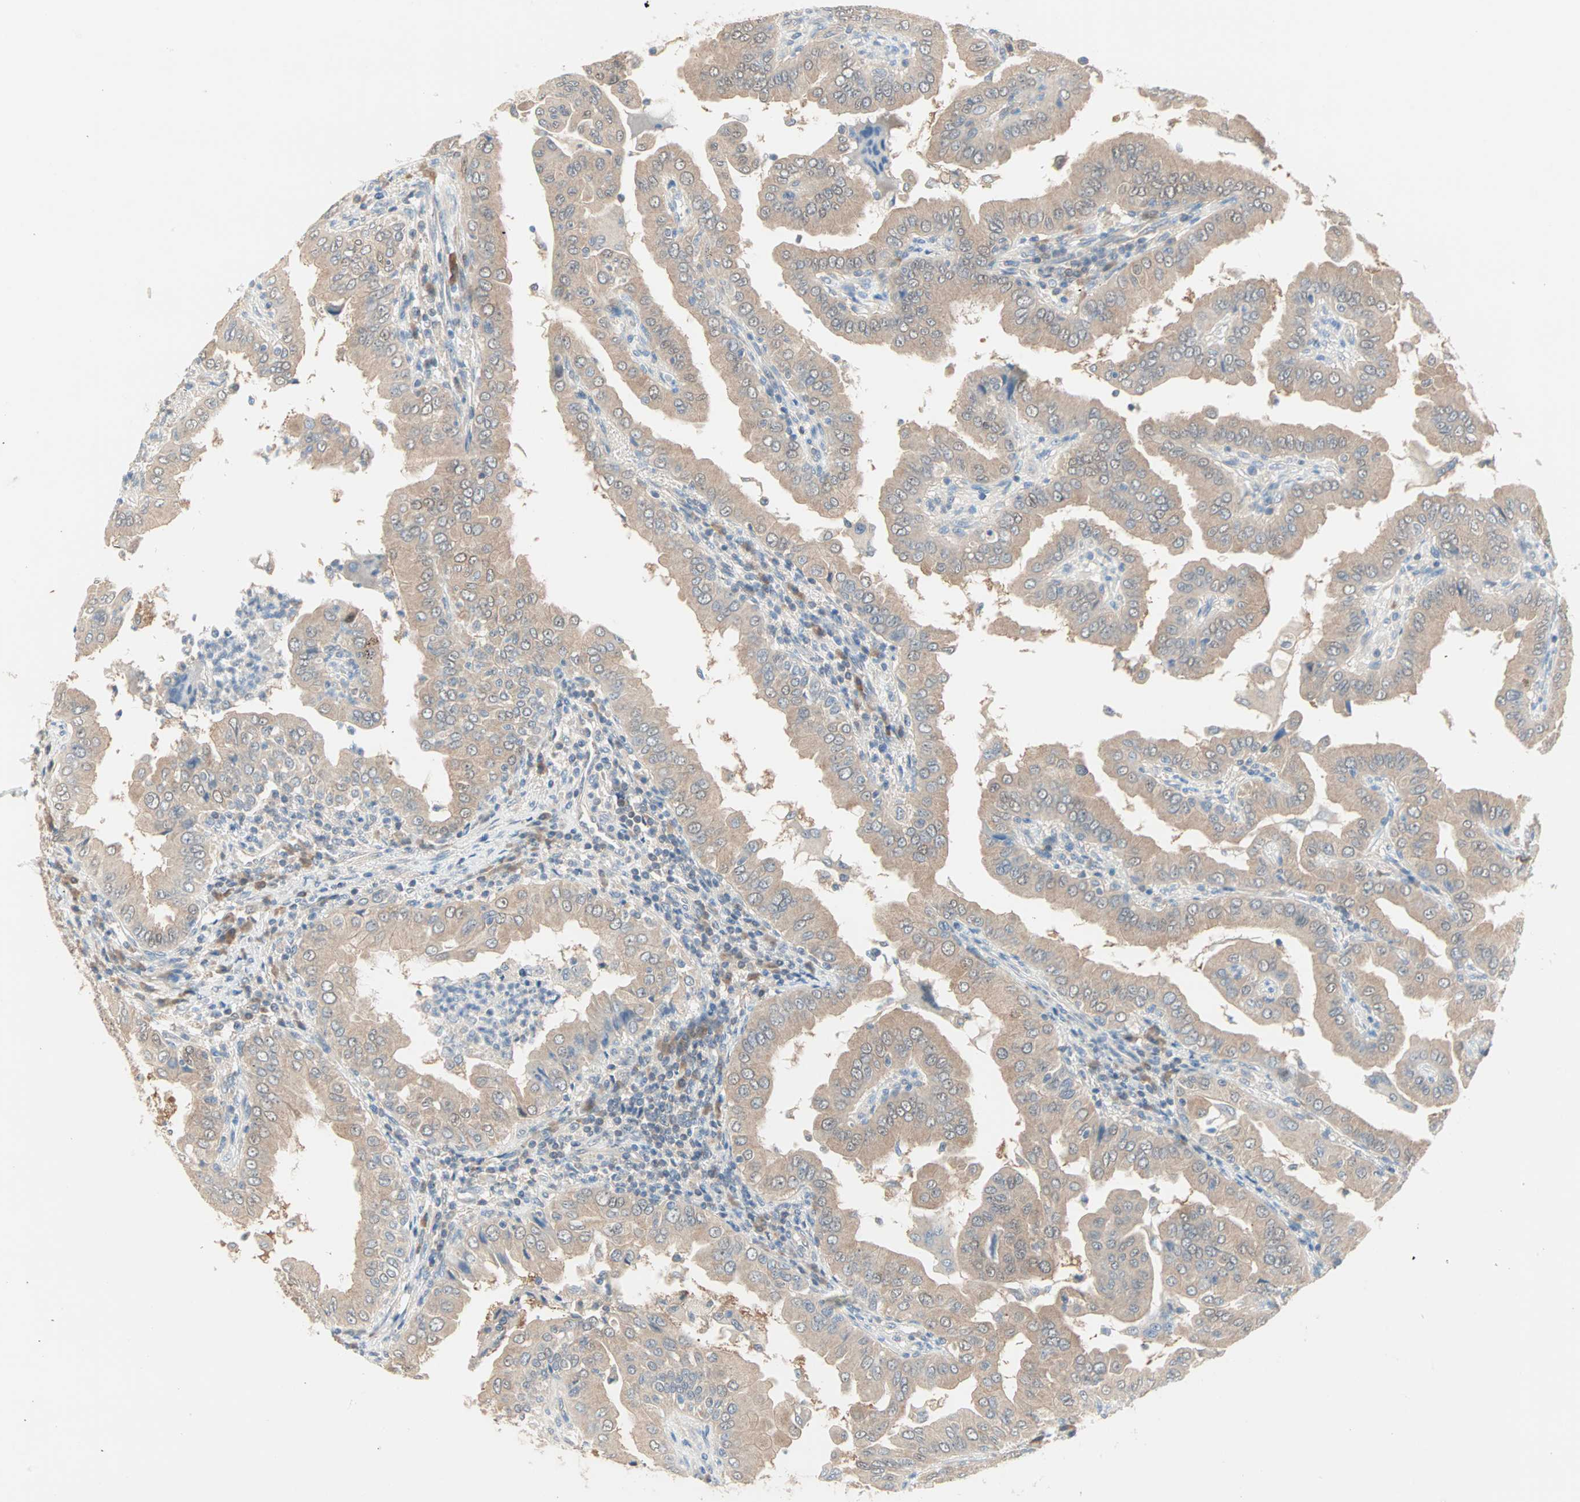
{"staining": {"intensity": "moderate", "quantity": ">75%", "location": "cytoplasmic/membranous"}, "tissue": "thyroid cancer", "cell_type": "Tumor cells", "image_type": "cancer", "snomed": [{"axis": "morphology", "description": "Papillary adenocarcinoma, NOS"}, {"axis": "topography", "description": "Thyroid gland"}], "caption": "A histopathology image of thyroid cancer stained for a protein reveals moderate cytoplasmic/membranous brown staining in tumor cells. Nuclei are stained in blue.", "gene": "MPI", "patient": {"sex": "male", "age": 33}}